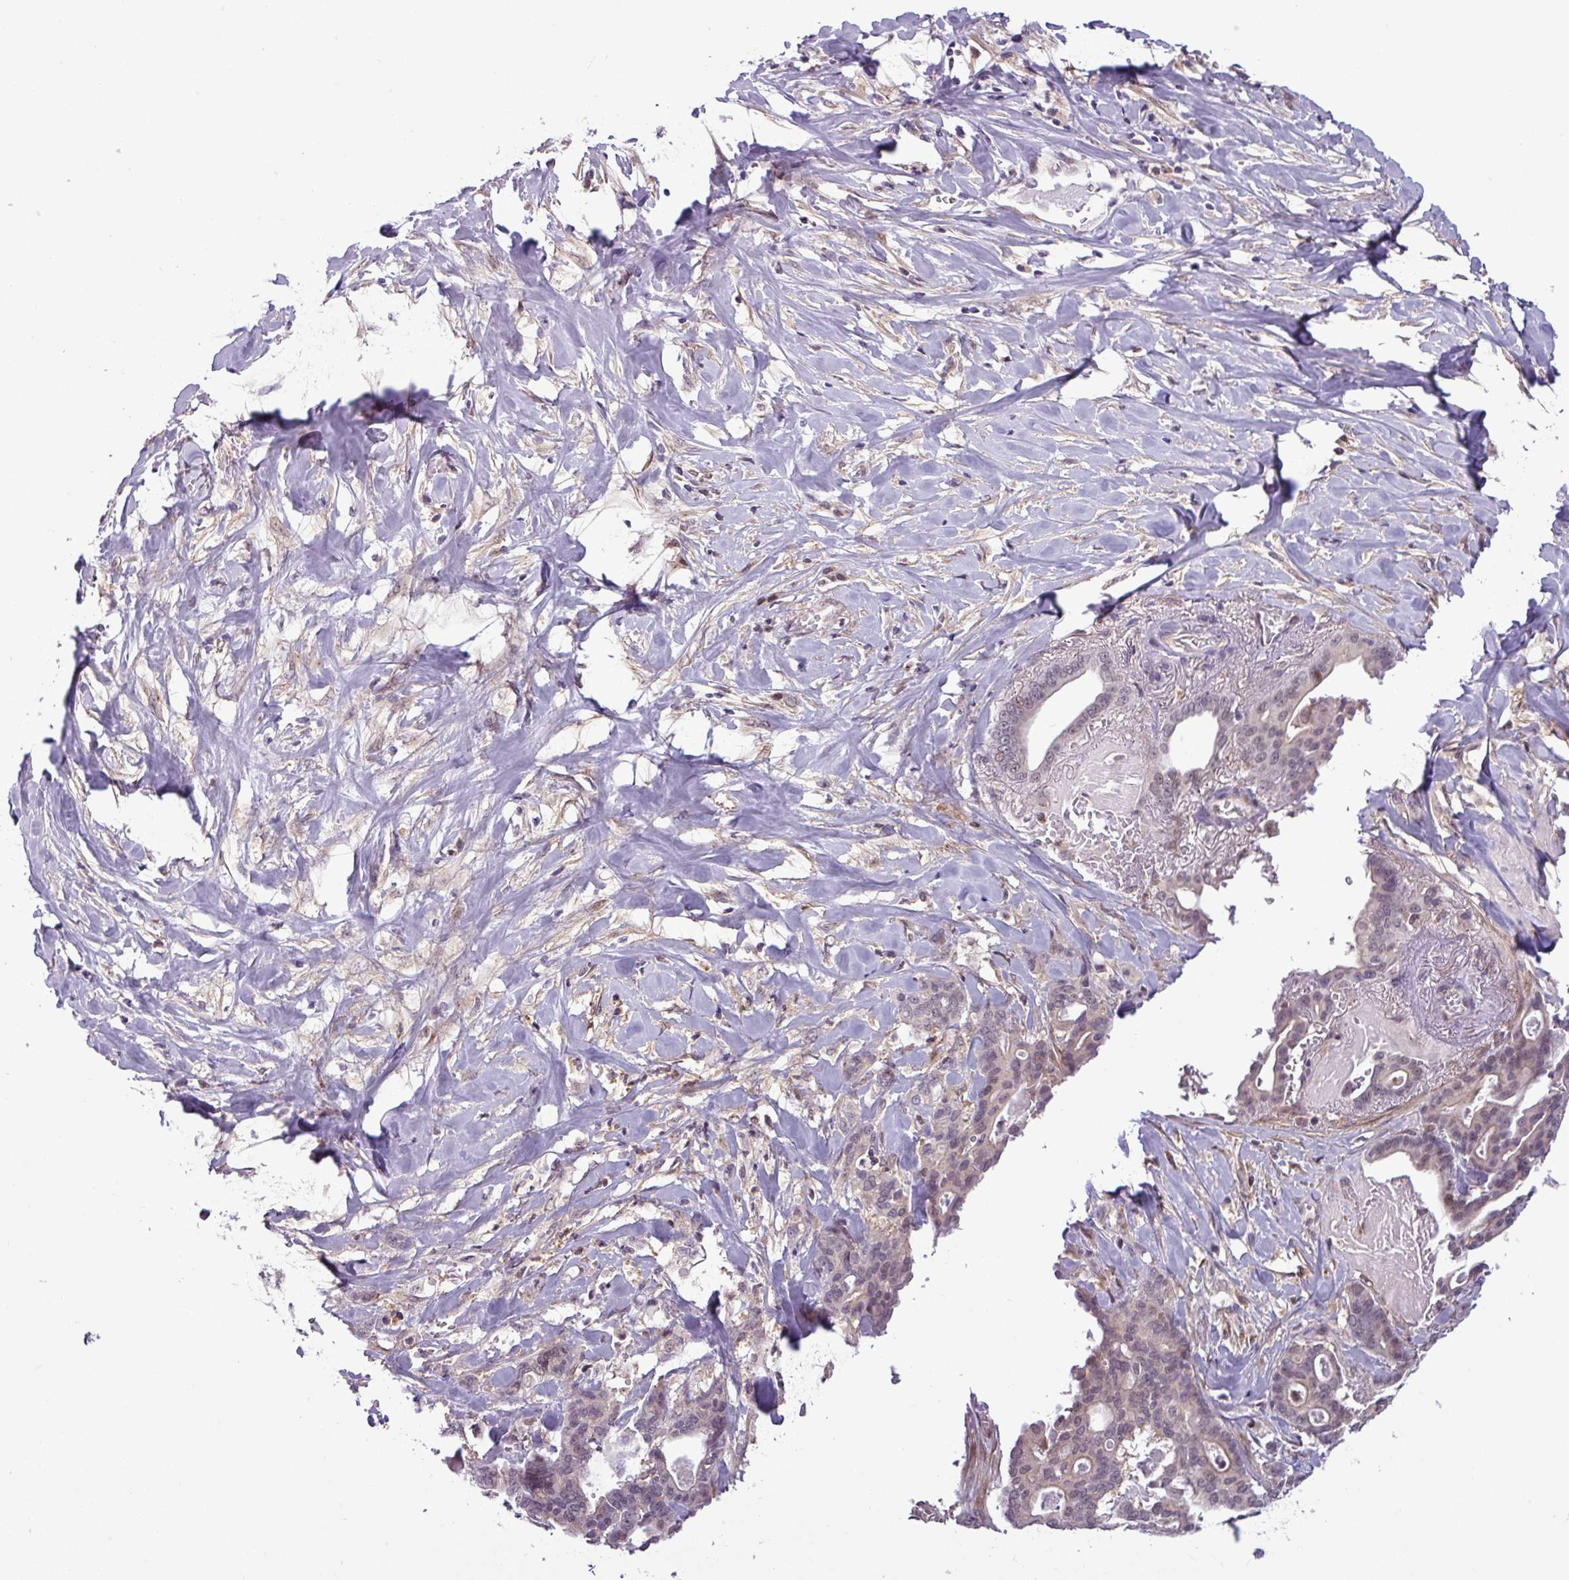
{"staining": {"intensity": "moderate", "quantity": "<25%", "location": "nuclear"}, "tissue": "pancreatic cancer", "cell_type": "Tumor cells", "image_type": "cancer", "snomed": [{"axis": "morphology", "description": "Adenocarcinoma, NOS"}, {"axis": "topography", "description": "Pancreas"}], "caption": "About <25% of tumor cells in human pancreatic adenocarcinoma demonstrate moderate nuclear protein expression as visualized by brown immunohistochemical staining.", "gene": "NPFFR1", "patient": {"sex": "male", "age": 63}}